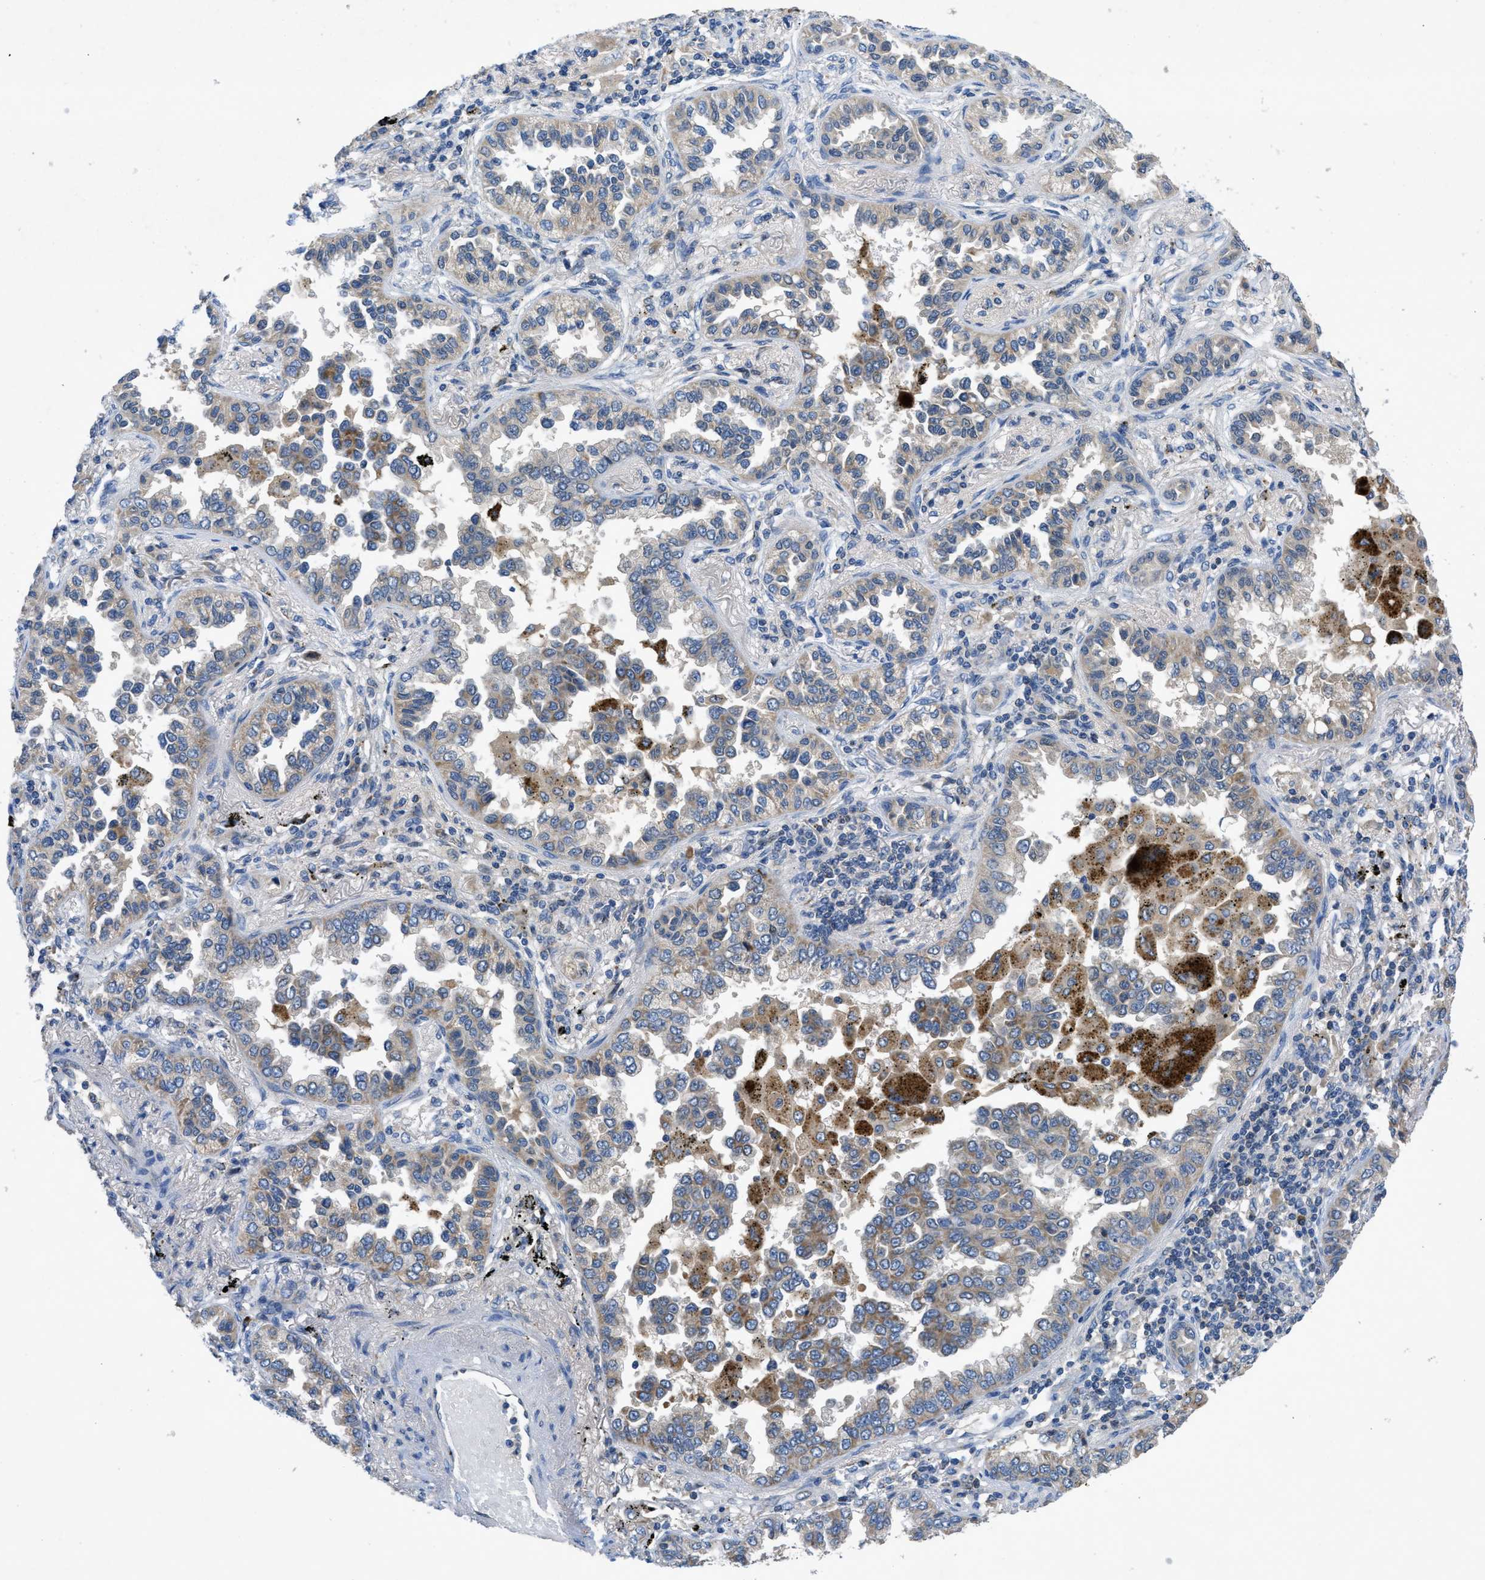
{"staining": {"intensity": "weak", "quantity": ">75%", "location": "cytoplasmic/membranous"}, "tissue": "lung cancer", "cell_type": "Tumor cells", "image_type": "cancer", "snomed": [{"axis": "morphology", "description": "Normal tissue, NOS"}, {"axis": "morphology", "description": "Adenocarcinoma, NOS"}, {"axis": "topography", "description": "Lung"}], "caption": "A high-resolution image shows IHC staining of lung cancer (adenocarcinoma), which shows weak cytoplasmic/membranous expression in about >75% of tumor cells.", "gene": "PNKD", "patient": {"sex": "male", "age": 59}}